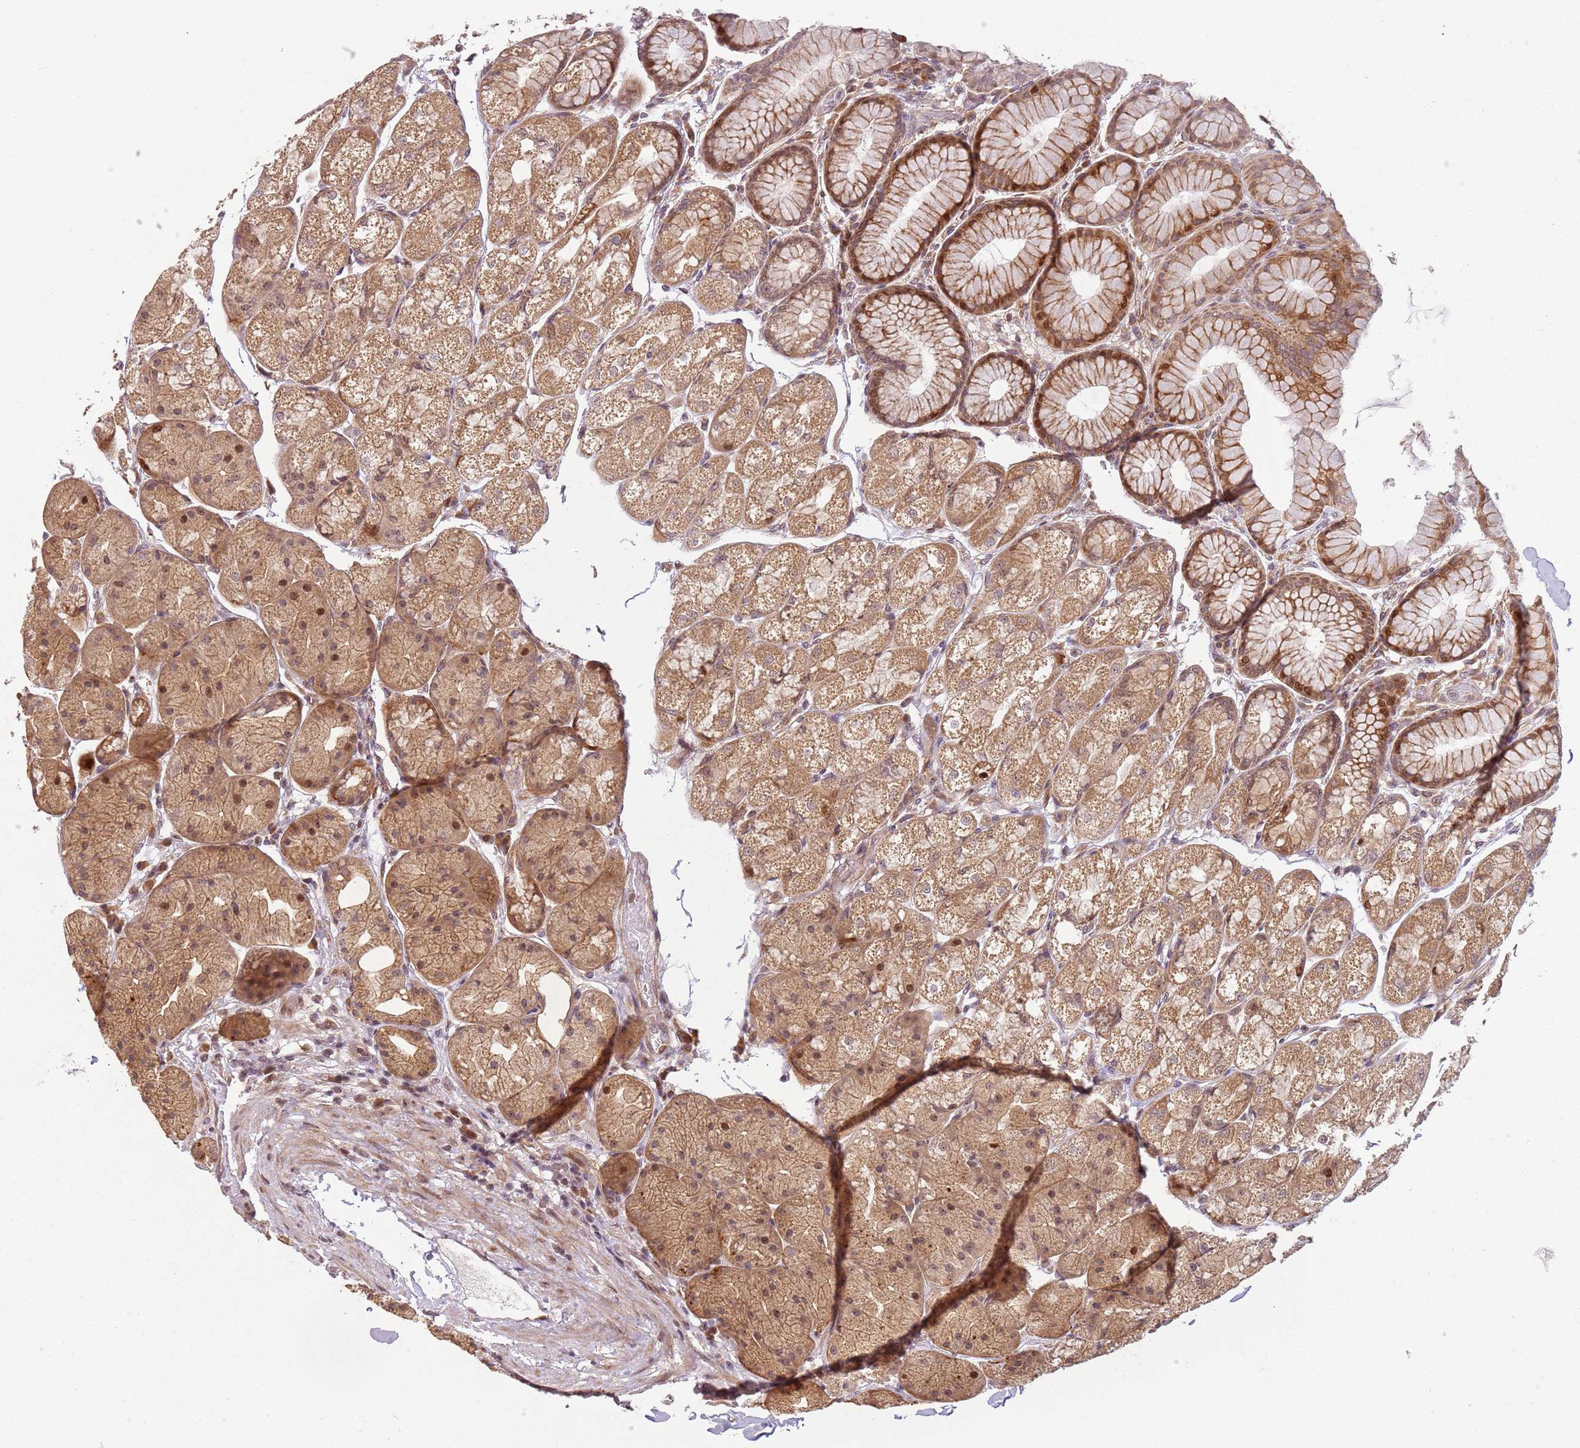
{"staining": {"intensity": "moderate", "quantity": ">75%", "location": "cytoplasmic/membranous,nuclear"}, "tissue": "stomach", "cell_type": "Glandular cells", "image_type": "normal", "snomed": [{"axis": "morphology", "description": "Normal tissue, NOS"}, {"axis": "topography", "description": "Stomach"}], "caption": "Immunohistochemistry of unremarkable human stomach exhibits medium levels of moderate cytoplasmic/membranous,nuclear positivity in approximately >75% of glandular cells. Nuclei are stained in blue.", "gene": "CHURC1", "patient": {"sex": "male", "age": 57}}